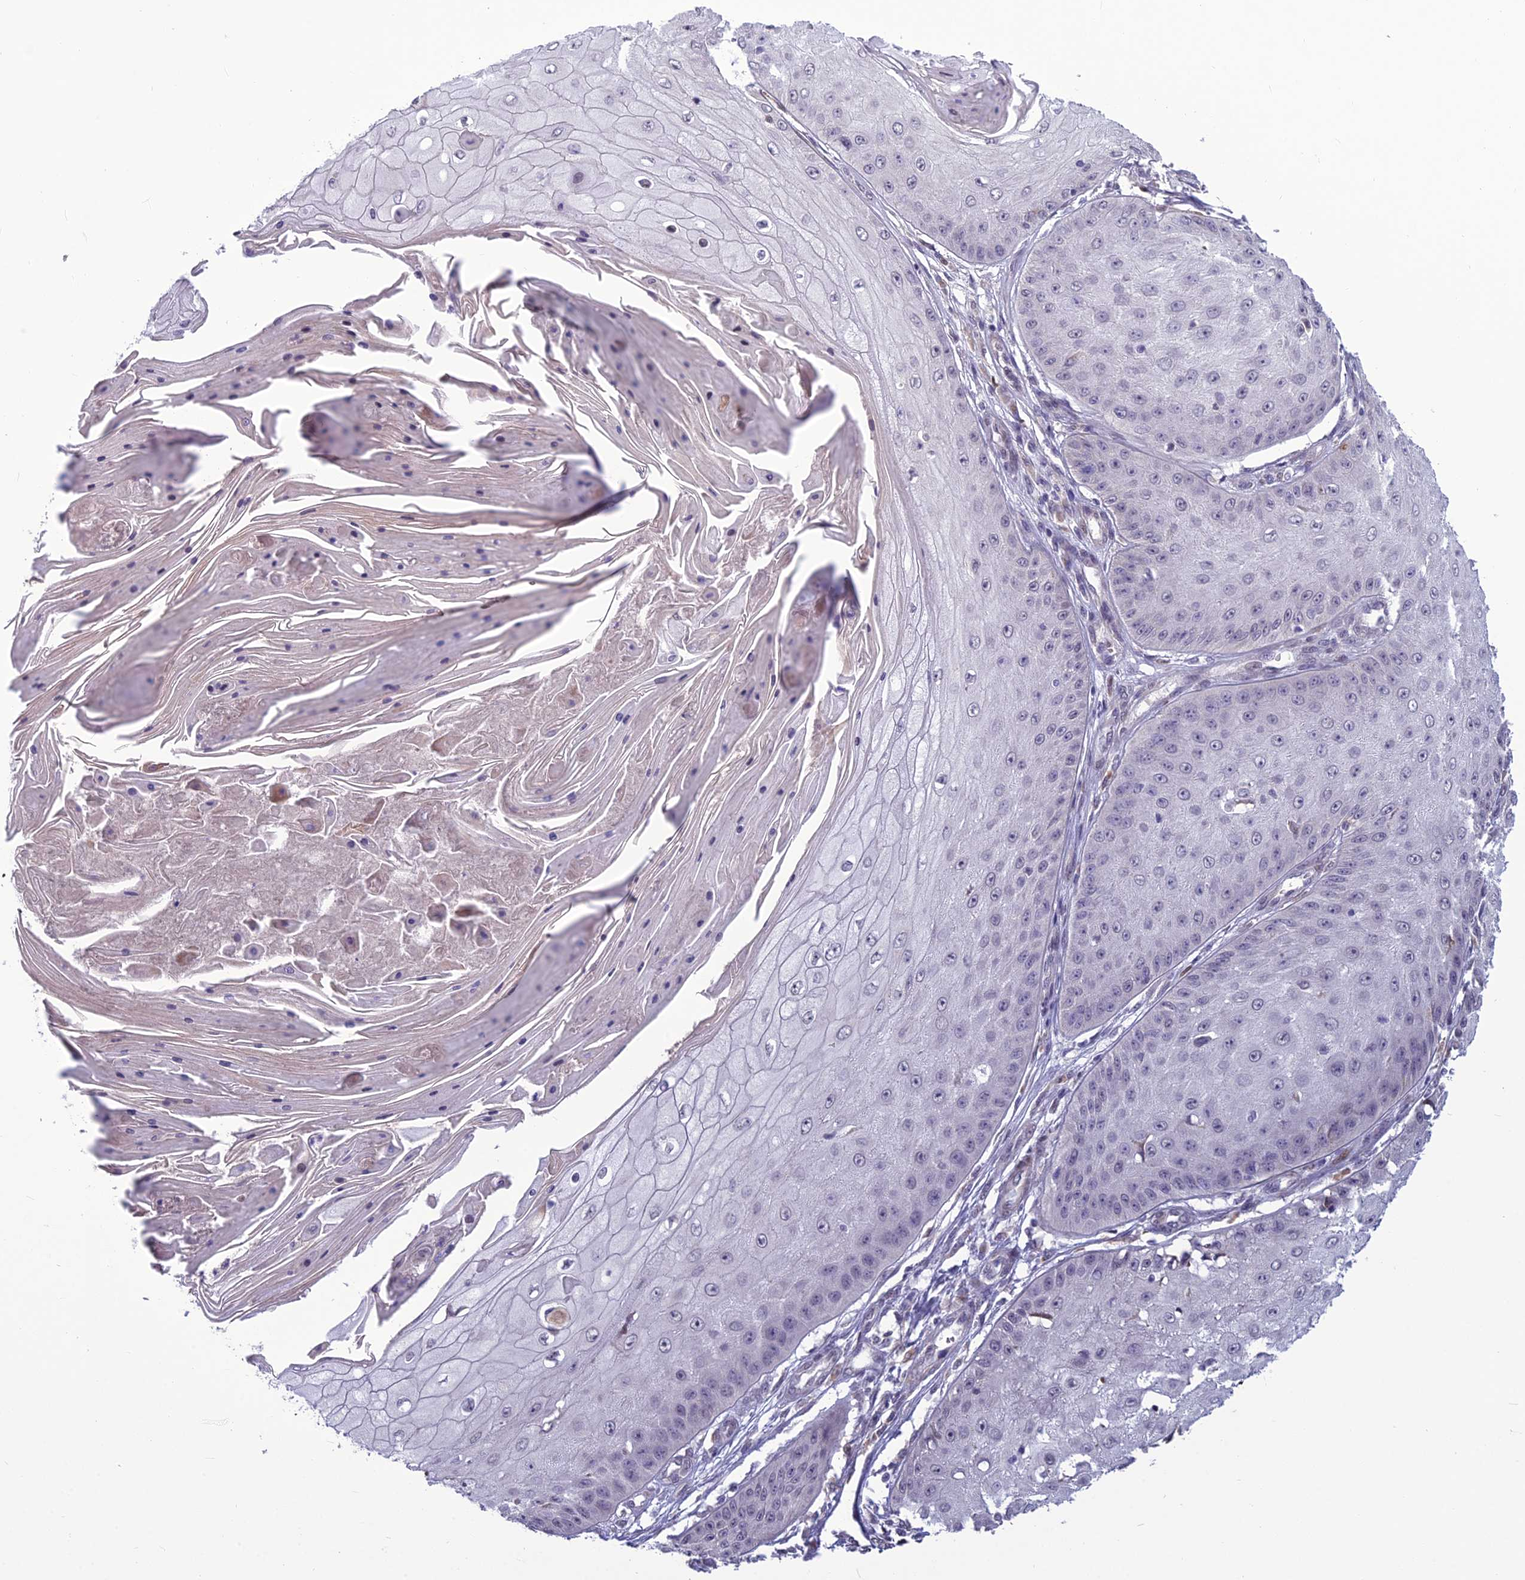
{"staining": {"intensity": "negative", "quantity": "none", "location": "none"}, "tissue": "skin cancer", "cell_type": "Tumor cells", "image_type": "cancer", "snomed": [{"axis": "morphology", "description": "Squamous cell carcinoma, NOS"}, {"axis": "topography", "description": "Skin"}], "caption": "Histopathology image shows no significant protein positivity in tumor cells of skin cancer (squamous cell carcinoma). (DAB immunohistochemistry visualized using brightfield microscopy, high magnification).", "gene": "FBRS", "patient": {"sex": "male", "age": 70}}